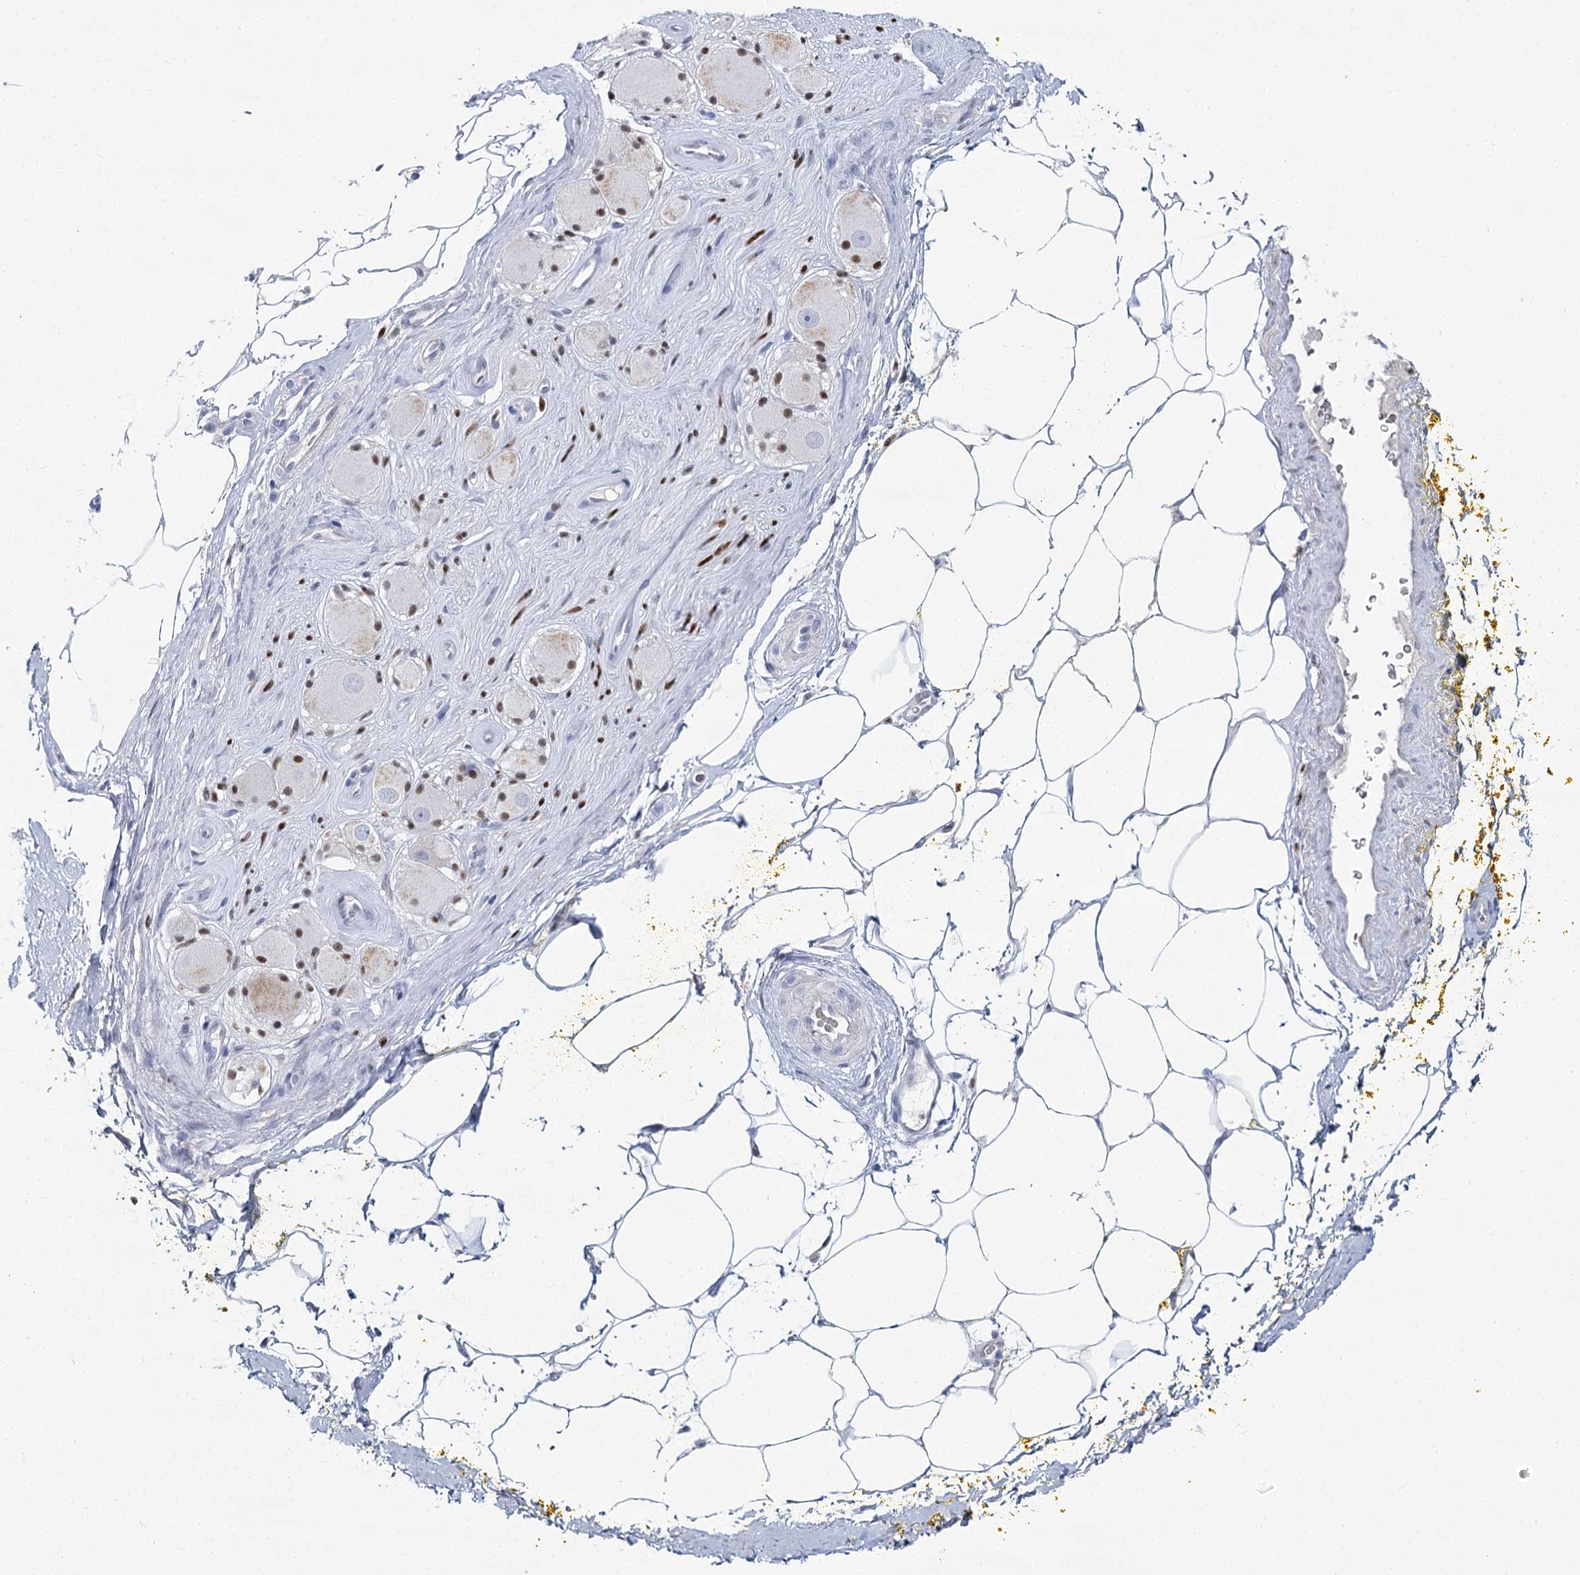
{"staining": {"intensity": "negative", "quantity": "none", "location": "none"}, "tissue": "adipose tissue", "cell_type": "Adipocytes", "image_type": "normal", "snomed": [{"axis": "morphology", "description": "Normal tissue, NOS"}, {"axis": "morphology", "description": "Adenocarcinoma, Low grade"}, {"axis": "topography", "description": "Prostate"}, {"axis": "topography", "description": "Peripheral nerve tissue"}], "caption": "The histopathology image demonstrates no staining of adipocytes in normal adipose tissue. (DAB immunohistochemistry, high magnification).", "gene": "IGSF3", "patient": {"sex": "male", "age": 63}}